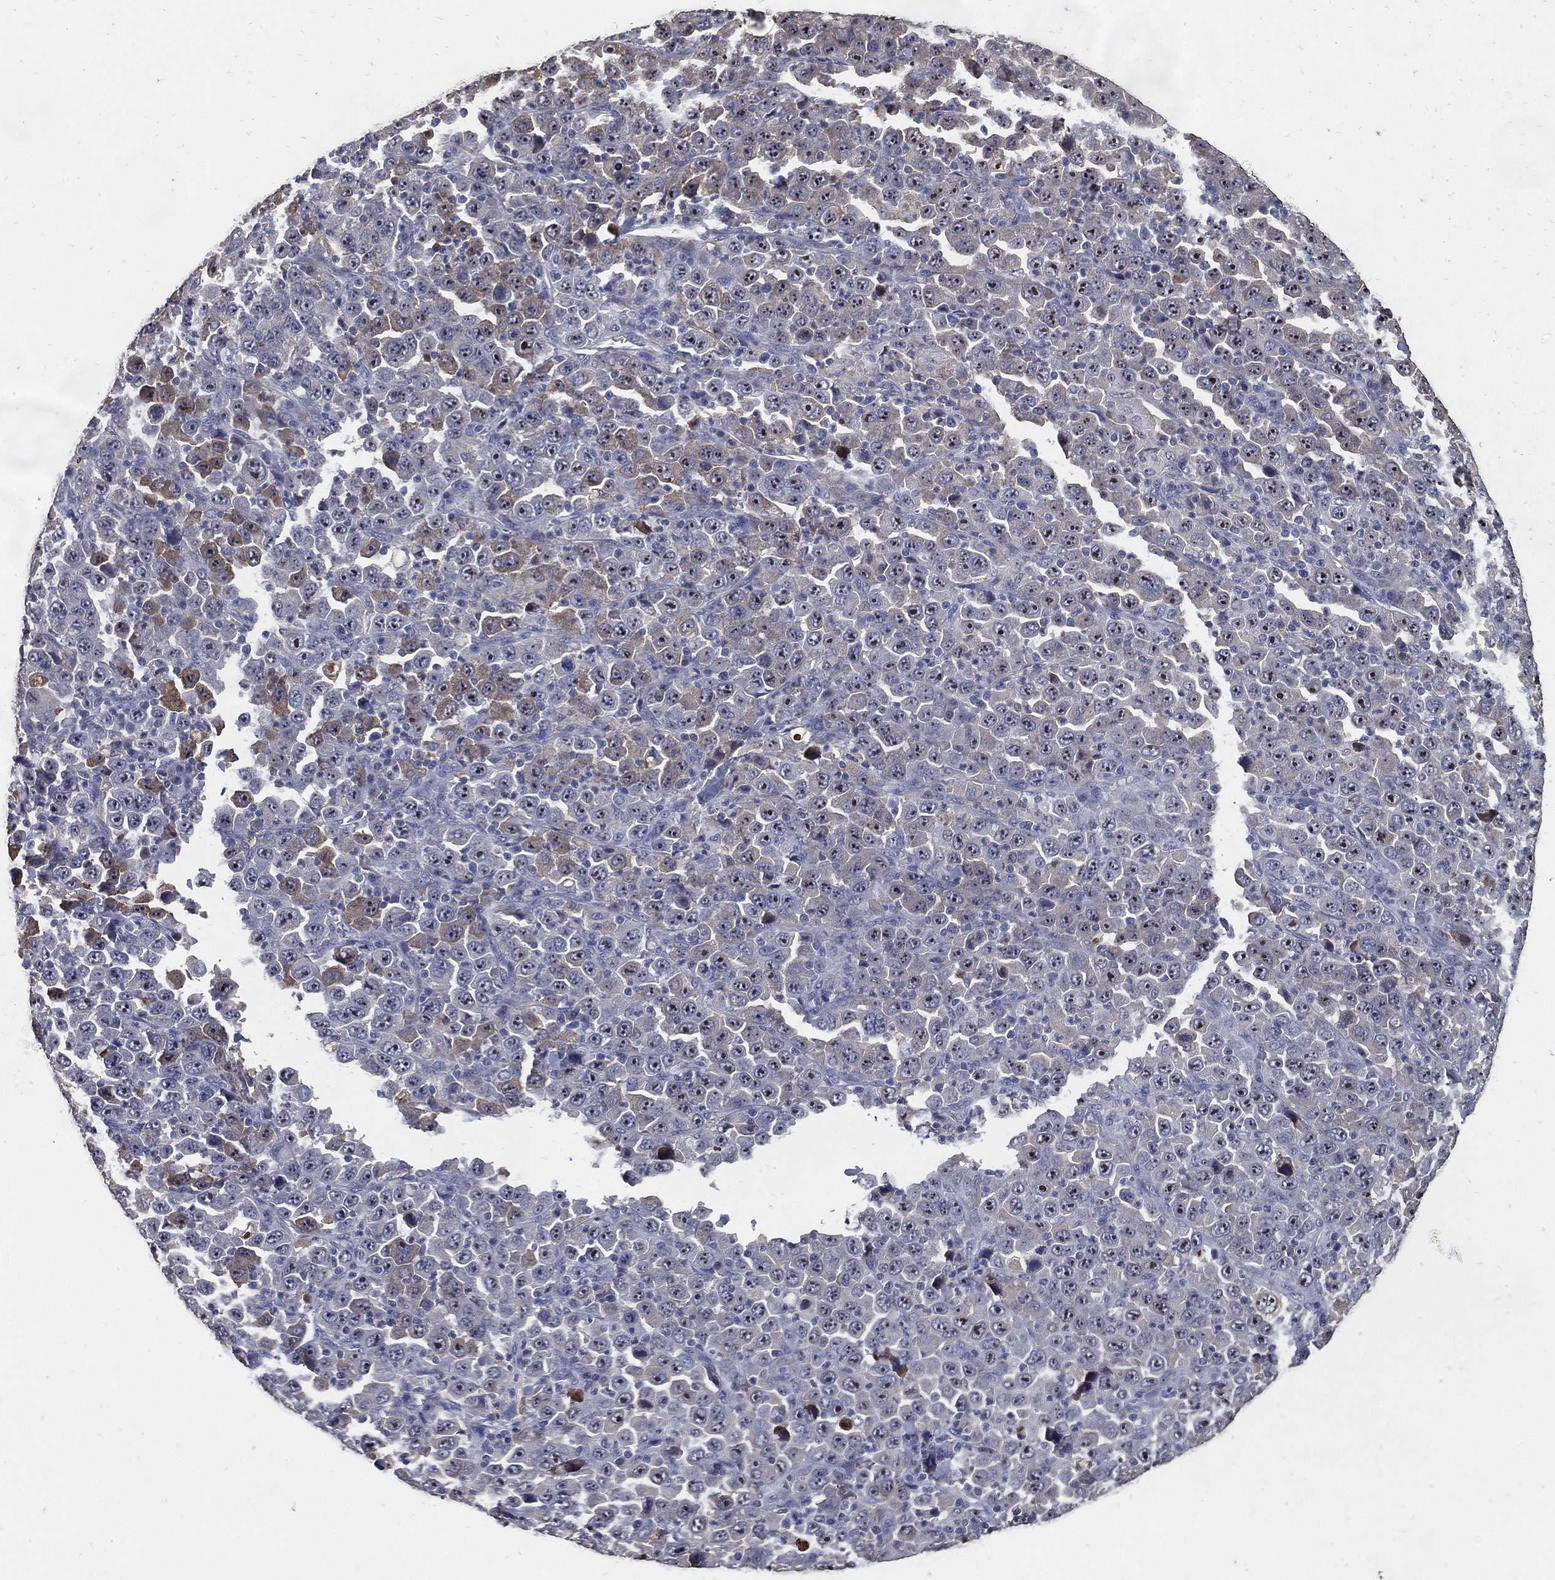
{"staining": {"intensity": "negative", "quantity": "none", "location": "none"}, "tissue": "stomach cancer", "cell_type": "Tumor cells", "image_type": "cancer", "snomed": [{"axis": "morphology", "description": "Normal tissue, NOS"}, {"axis": "morphology", "description": "Adenocarcinoma, NOS"}, {"axis": "topography", "description": "Stomach, upper"}, {"axis": "topography", "description": "Stomach"}], "caption": "This is a histopathology image of immunohistochemistry staining of stomach adenocarcinoma, which shows no expression in tumor cells.", "gene": "EFNA1", "patient": {"sex": "male", "age": 59}}